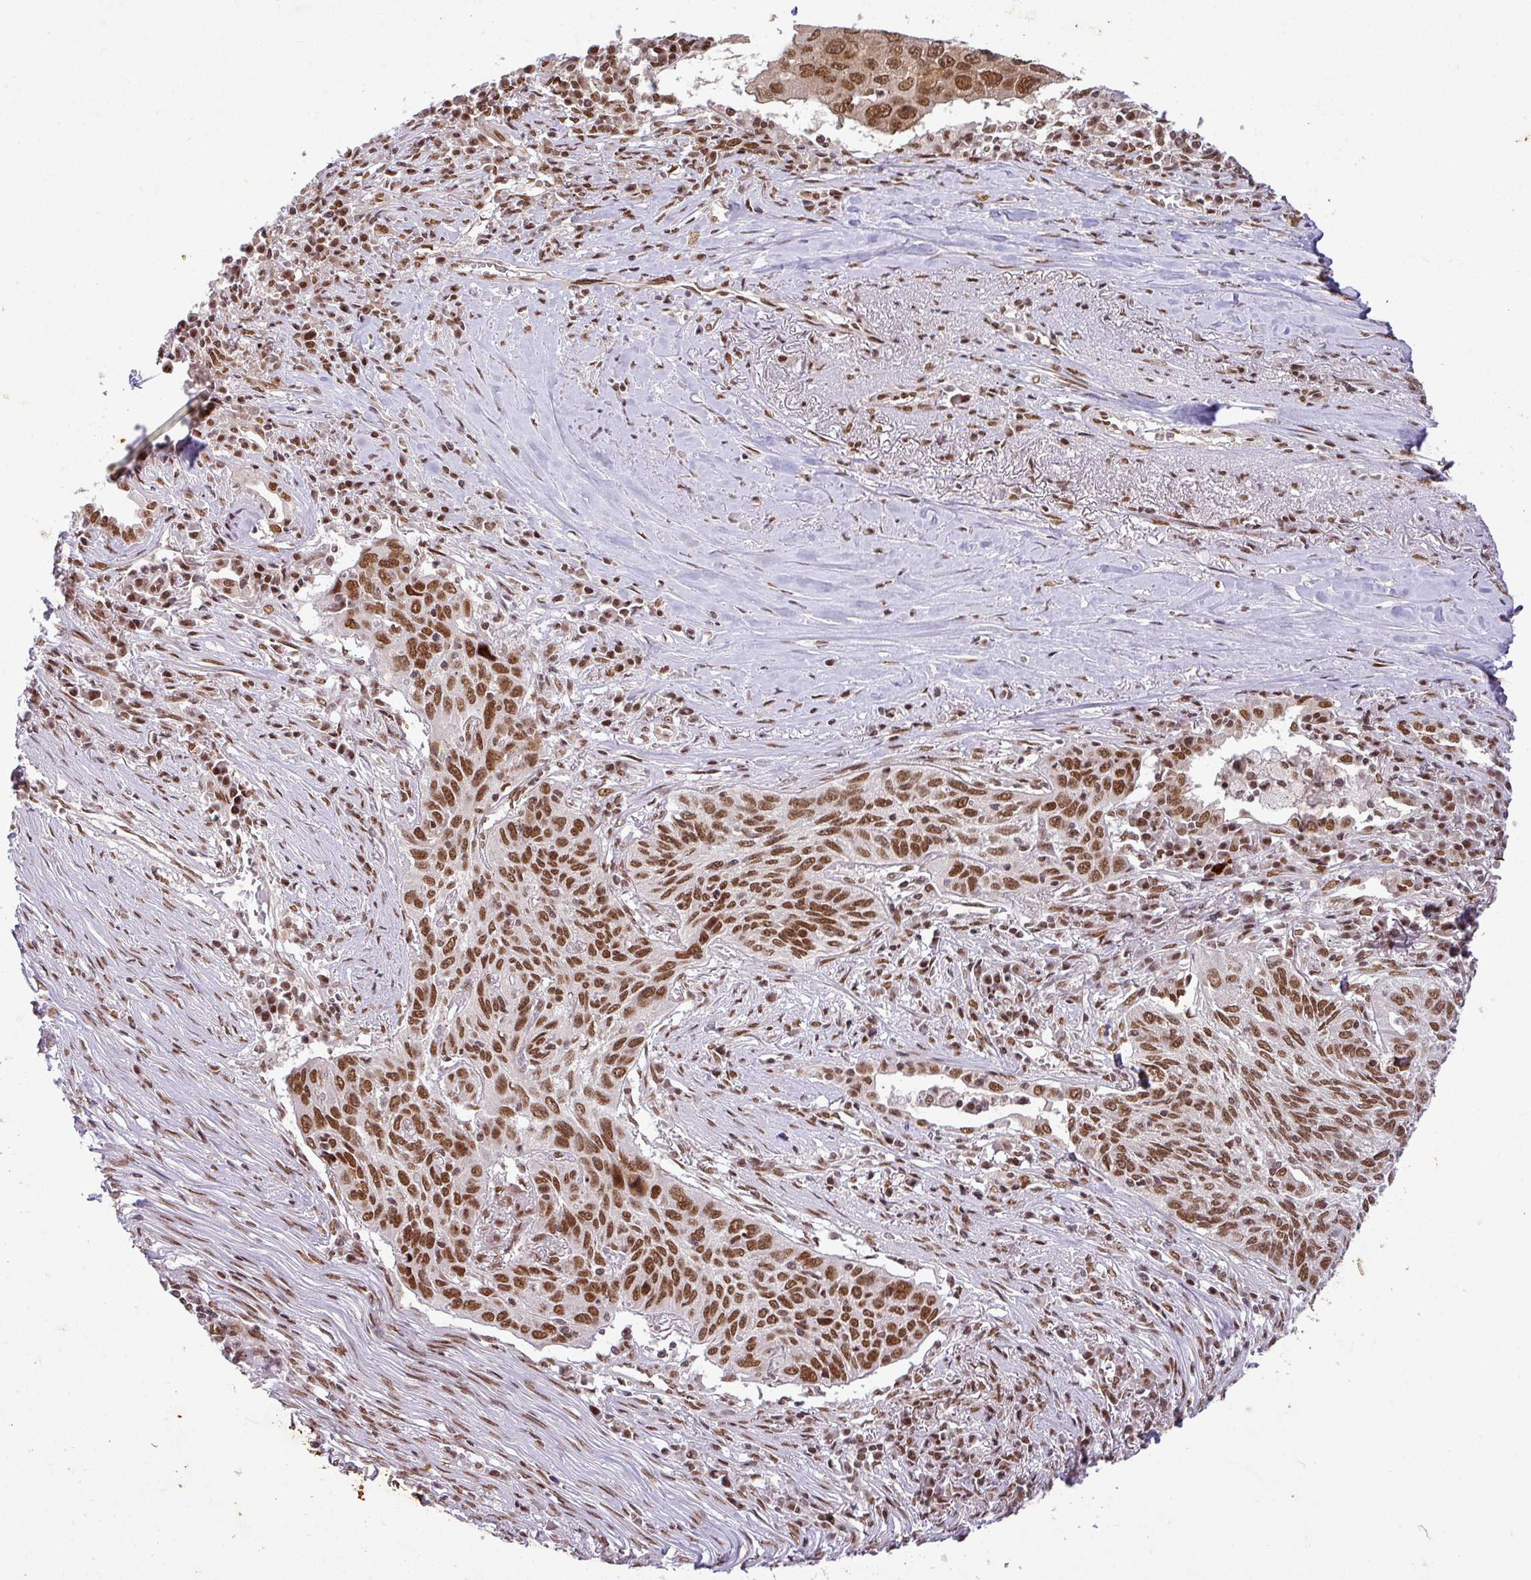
{"staining": {"intensity": "strong", "quantity": ">75%", "location": "nuclear"}, "tissue": "lung cancer", "cell_type": "Tumor cells", "image_type": "cancer", "snomed": [{"axis": "morphology", "description": "Squamous cell carcinoma, NOS"}, {"axis": "topography", "description": "Lung"}], "caption": "The immunohistochemical stain labels strong nuclear positivity in tumor cells of lung cancer (squamous cell carcinoma) tissue. (DAB (3,3'-diaminobenzidine) IHC with brightfield microscopy, high magnification).", "gene": "SRSF2", "patient": {"sex": "female", "age": 66}}